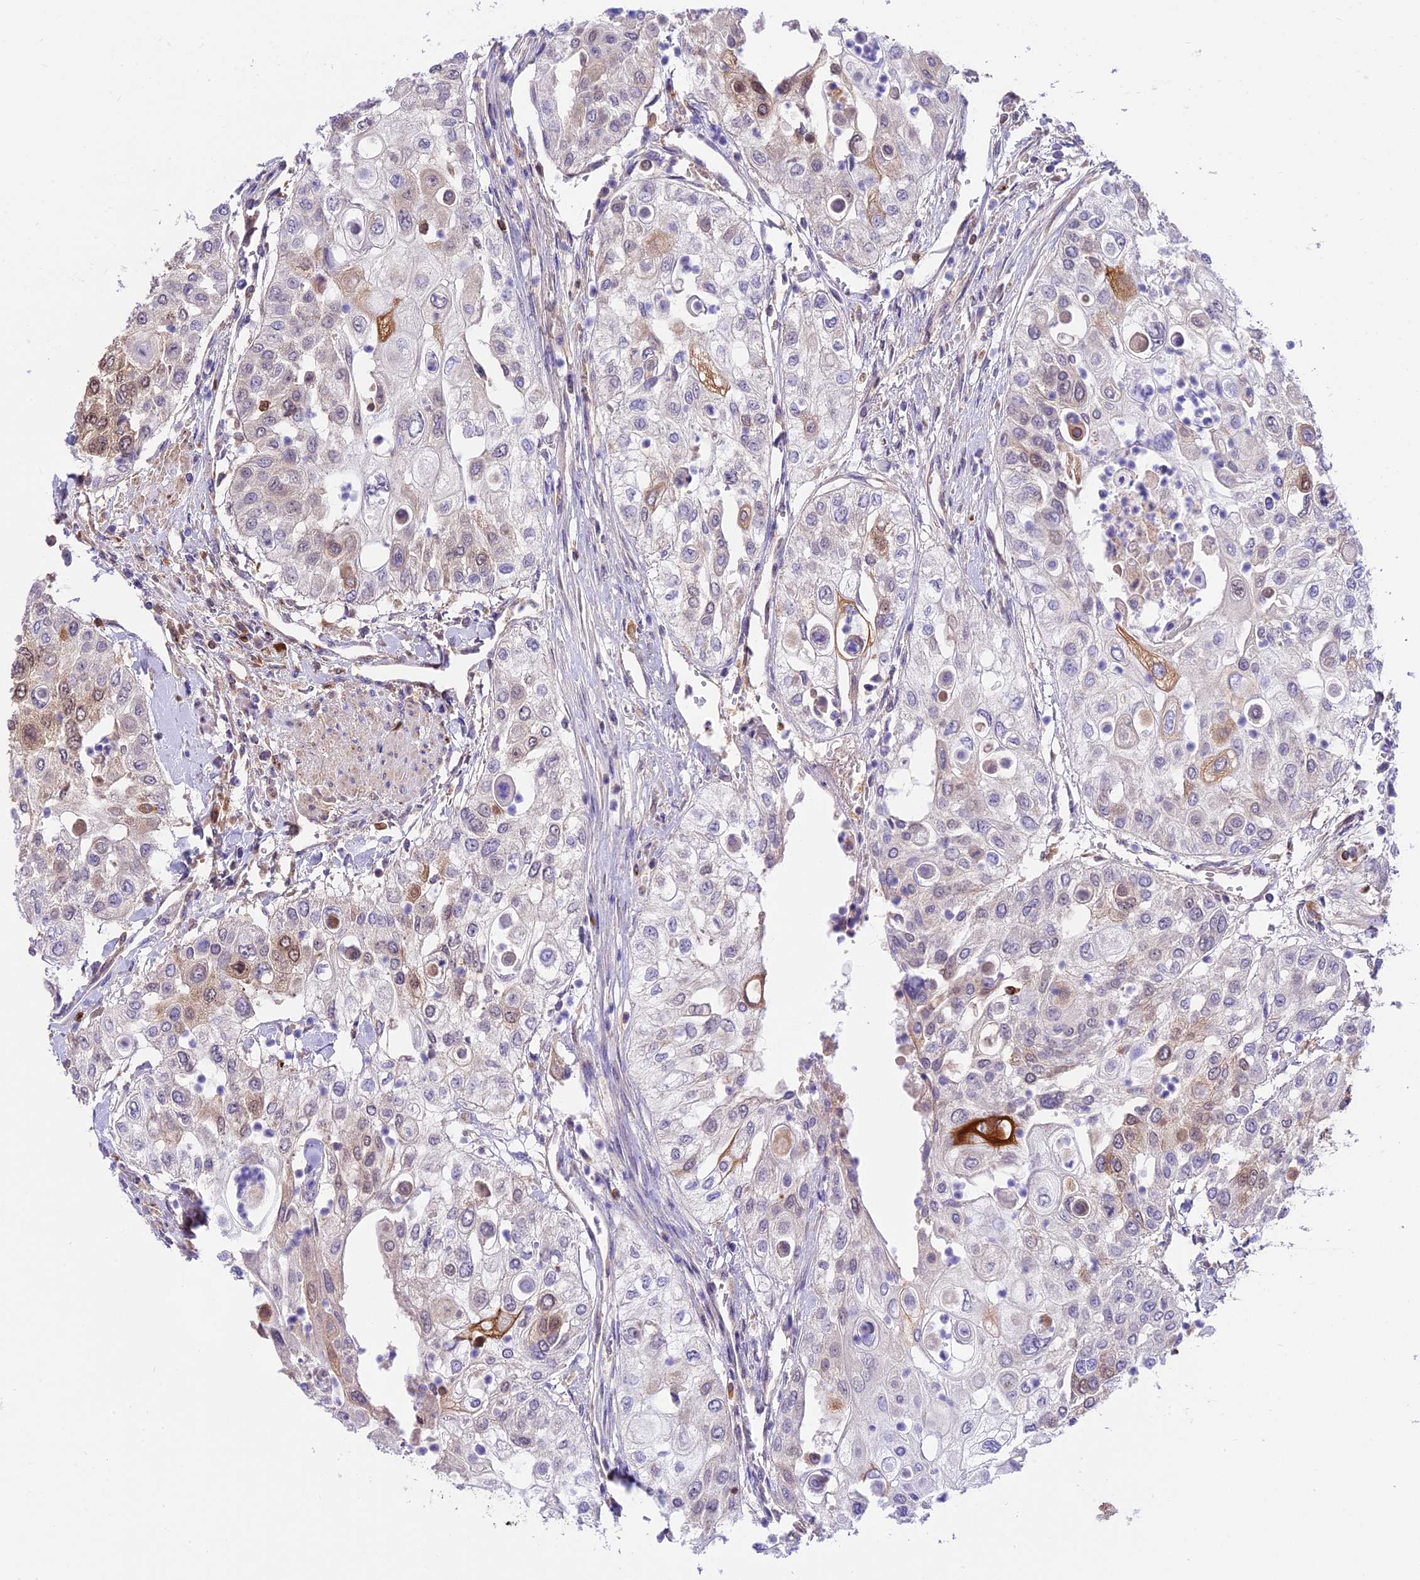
{"staining": {"intensity": "moderate", "quantity": "<25%", "location": "cytoplasmic/membranous"}, "tissue": "urothelial cancer", "cell_type": "Tumor cells", "image_type": "cancer", "snomed": [{"axis": "morphology", "description": "Urothelial carcinoma, High grade"}, {"axis": "topography", "description": "Urinary bladder"}], "caption": "This is a histology image of IHC staining of urothelial cancer, which shows moderate positivity in the cytoplasmic/membranous of tumor cells.", "gene": "COX17", "patient": {"sex": "female", "age": 79}}